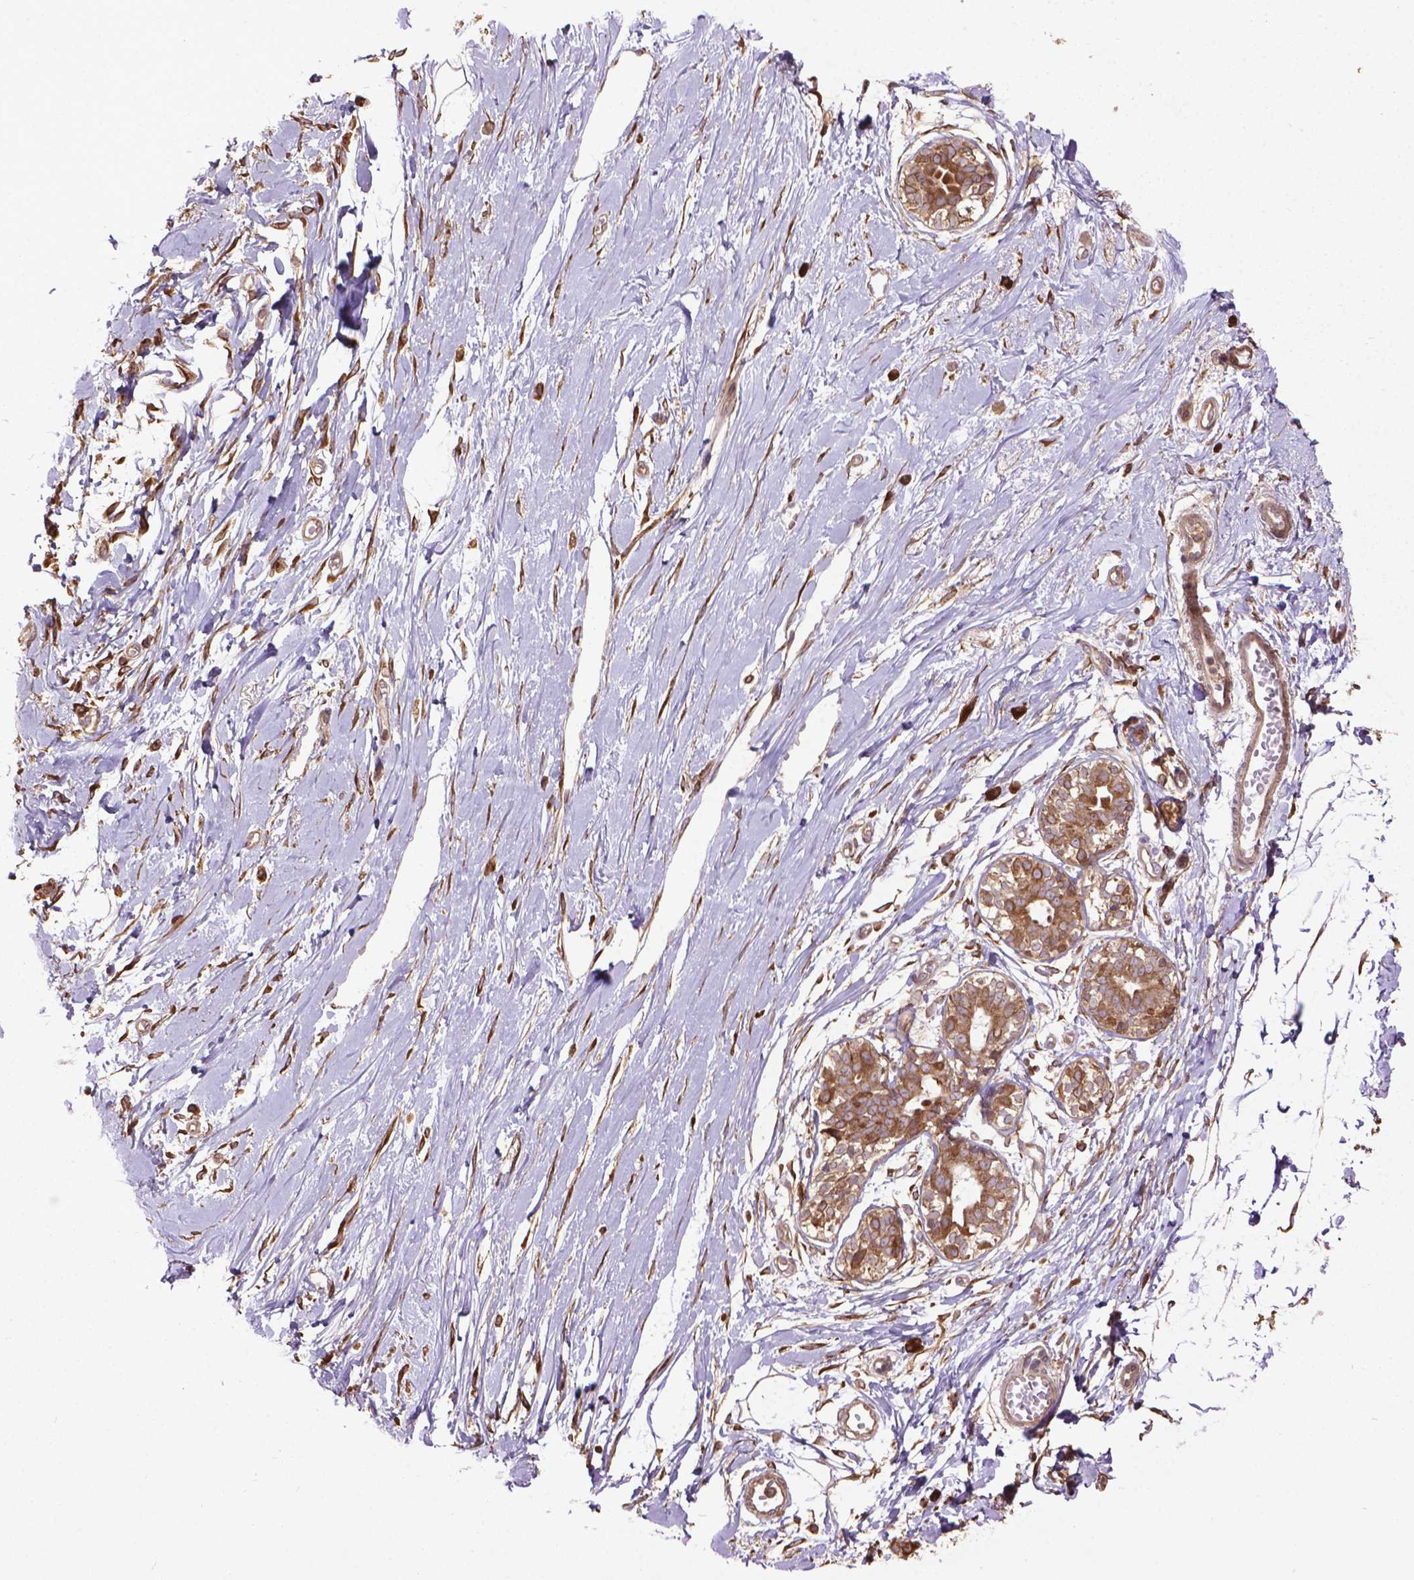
{"staining": {"intensity": "negative", "quantity": "none", "location": "none"}, "tissue": "breast", "cell_type": "Adipocytes", "image_type": "normal", "snomed": [{"axis": "morphology", "description": "Normal tissue, NOS"}, {"axis": "topography", "description": "Breast"}], "caption": "DAB immunohistochemical staining of unremarkable human breast exhibits no significant expression in adipocytes. (DAB (3,3'-diaminobenzidine) immunohistochemistry with hematoxylin counter stain).", "gene": "GAS1", "patient": {"sex": "female", "age": 49}}